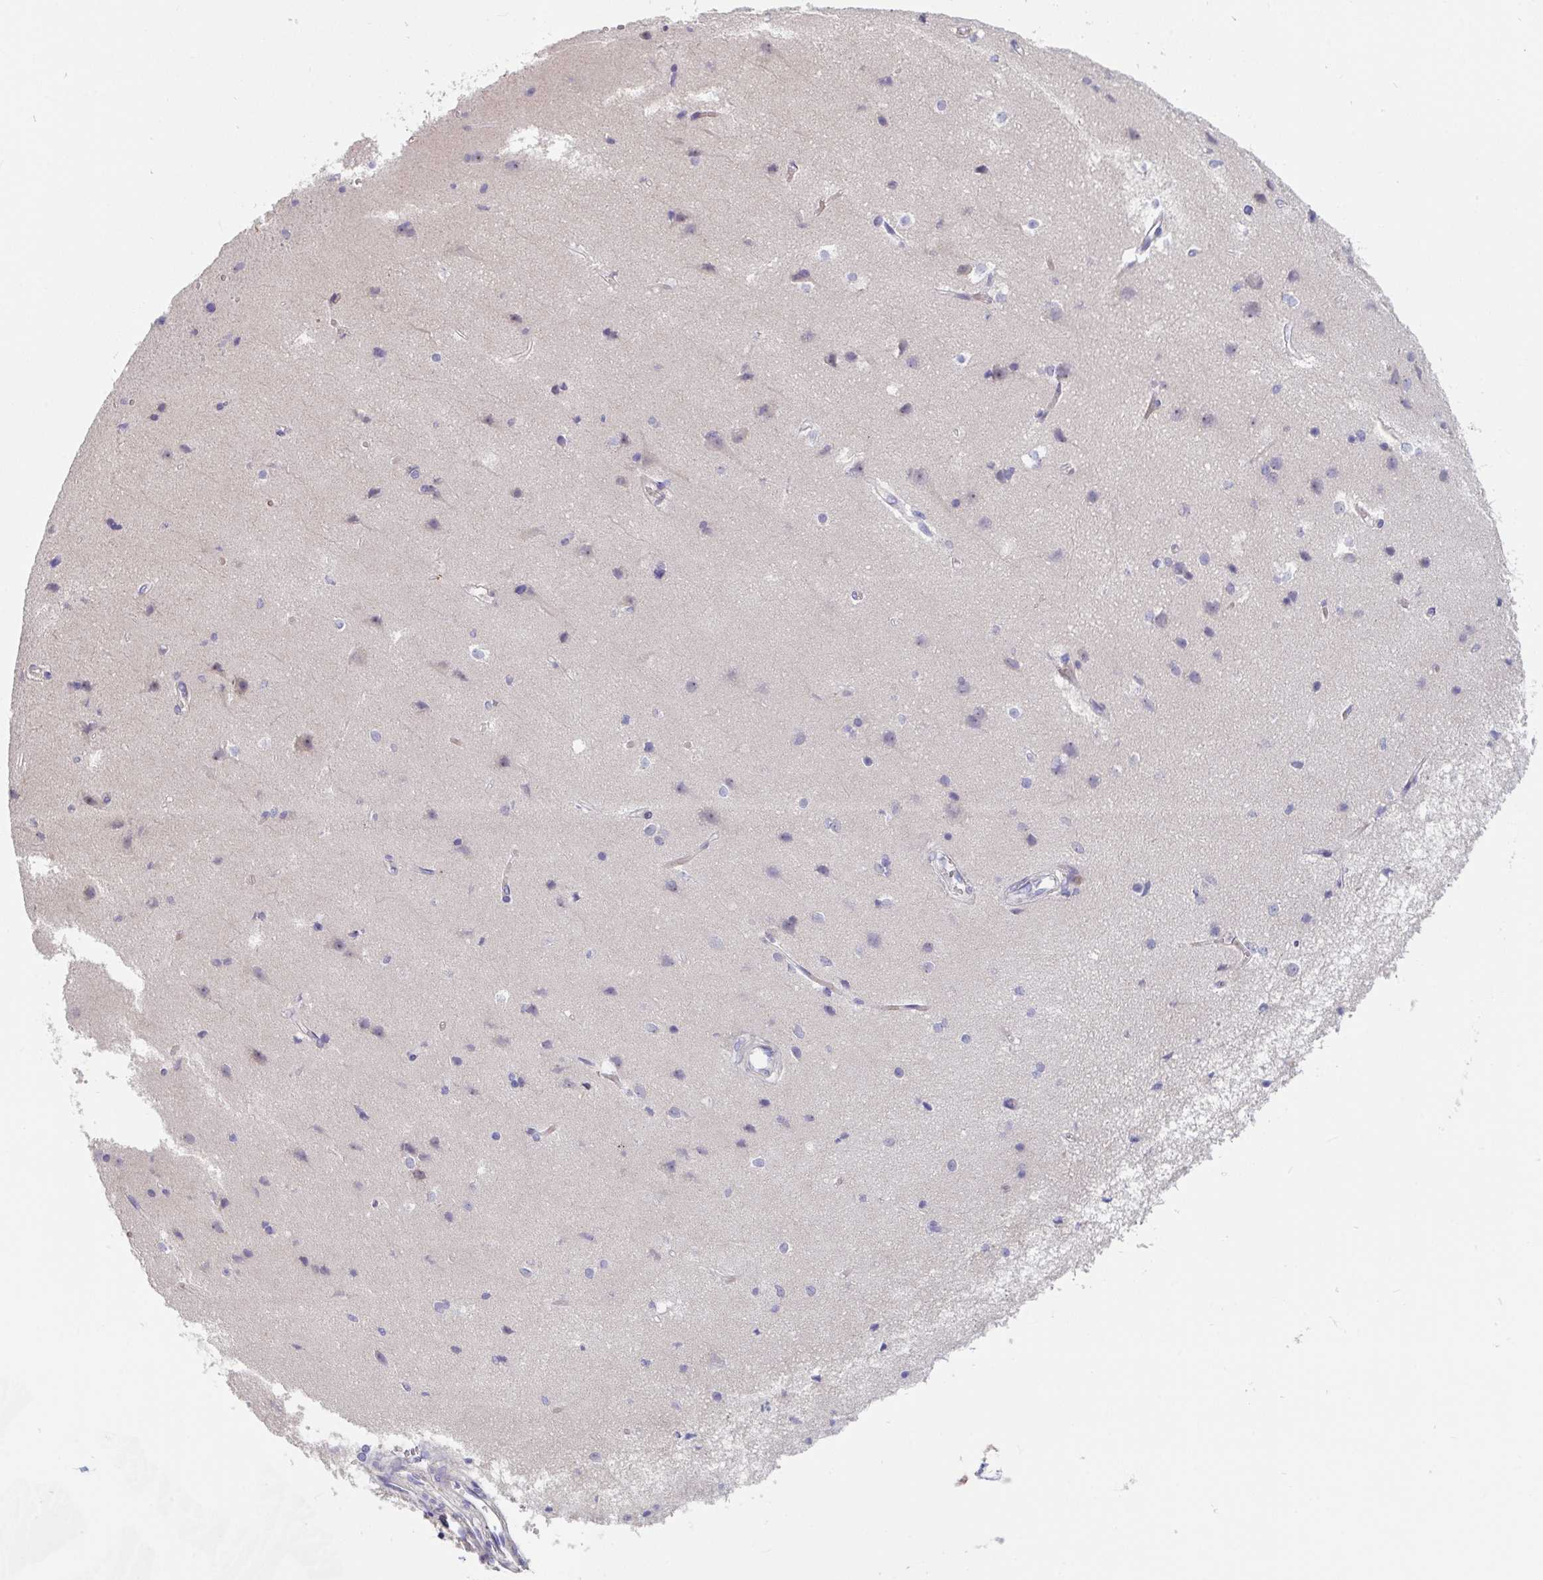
{"staining": {"intensity": "negative", "quantity": "none", "location": "none"}, "tissue": "cerebral cortex", "cell_type": "Endothelial cells", "image_type": "normal", "snomed": [{"axis": "morphology", "description": "Normal tissue, NOS"}, {"axis": "topography", "description": "Cerebral cortex"}], "caption": "Immunohistochemistry (IHC) of unremarkable cerebral cortex displays no expression in endothelial cells. (DAB (3,3'-diaminobenzidine) IHC with hematoxylin counter stain).", "gene": "FAM156A", "patient": {"sex": "male", "age": 37}}